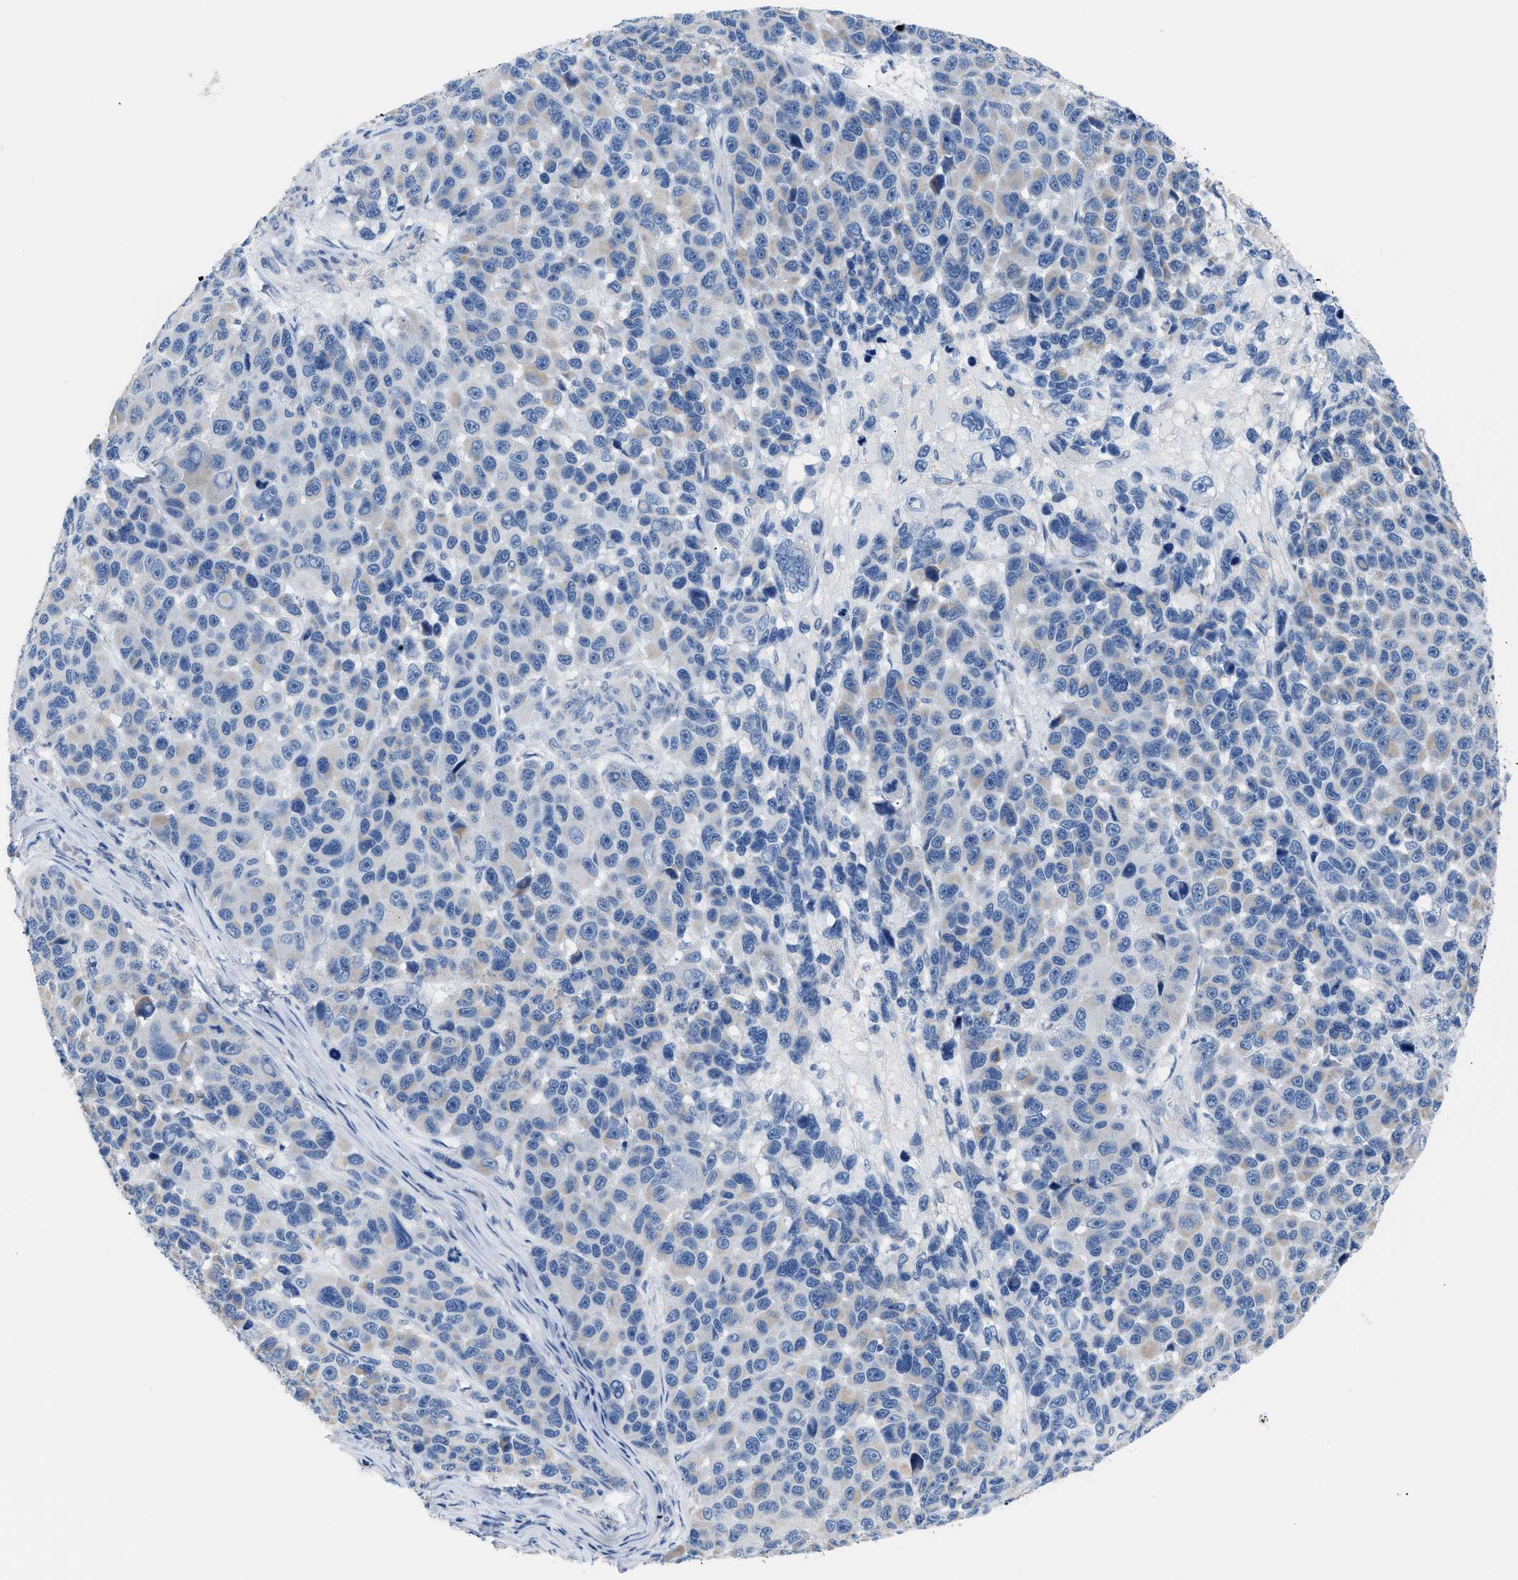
{"staining": {"intensity": "weak", "quantity": "<25%", "location": "cytoplasmic/membranous"}, "tissue": "melanoma", "cell_type": "Tumor cells", "image_type": "cancer", "snomed": [{"axis": "morphology", "description": "Malignant melanoma, NOS"}, {"axis": "topography", "description": "Skin"}], "caption": "Tumor cells show no significant expression in melanoma.", "gene": "ILDR1", "patient": {"sex": "male", "age": 53}}